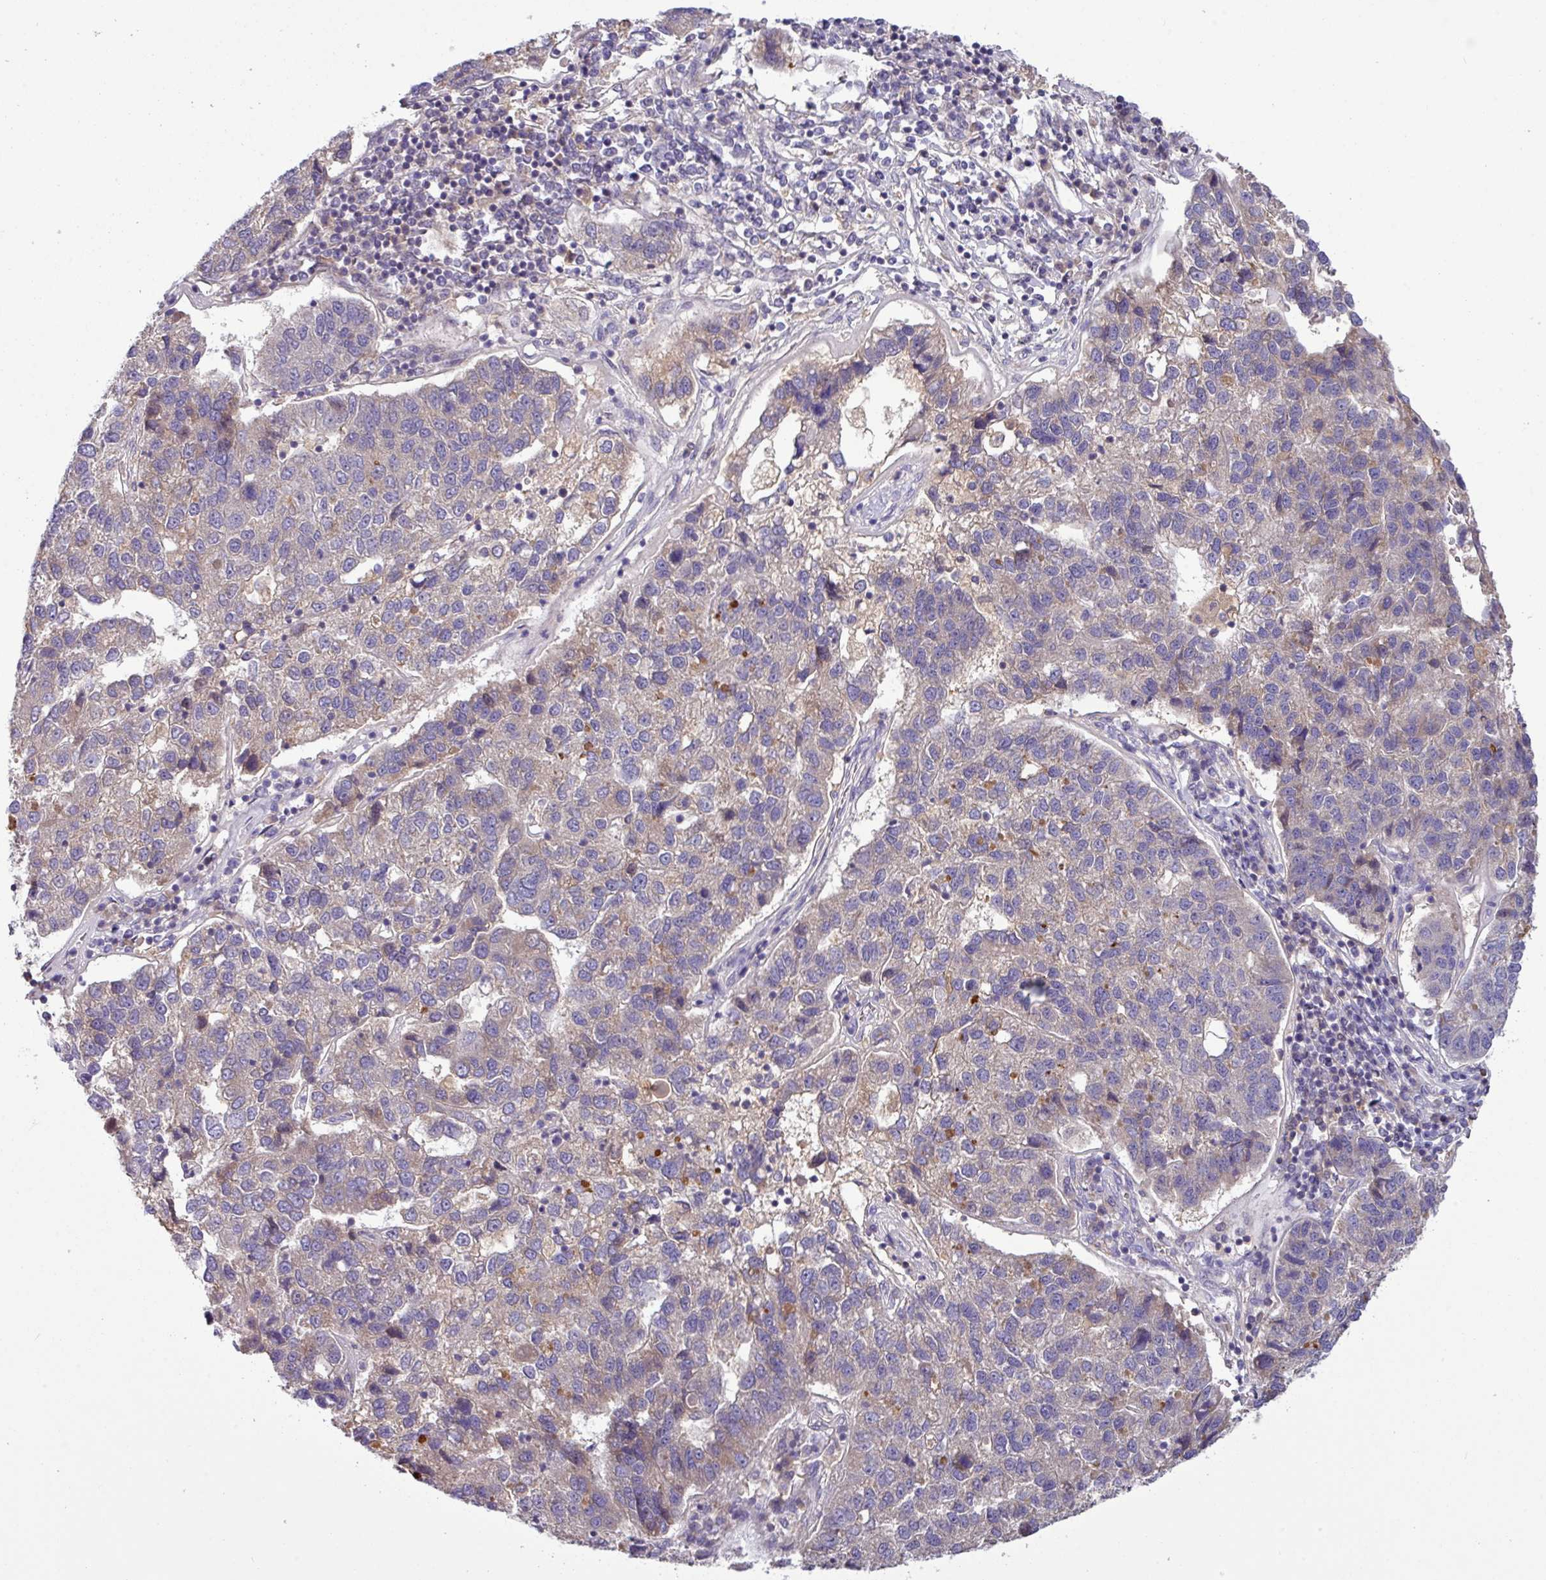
{"staining": {"intensity": "weak", "quantity": "<25%", "location": "cytoplasmic/membranous"}, "tissue": "pancreatic cancer", "cell_type": "Tumor cells", "image_type": "cancer", "snomed": [{"axis": "morphology", "description": "Adenocarcinoma, NOS"}, {"axis": "topography", "description": "Pancreas"}], "caption": "Immunohistochemistry (IHC) micrograph of human pancreatic cancer stained for a protein (brown), which shows no positivity in tumor cells. Brightfield microscopy of immunohistochemistry (IHC) stained with DAB (3,3'-diaminobenzidine) (brown) and hematoxylin (blue), captured at high magnification.", "gene": "TMEM62", "patient": {"sex": "female", "age": 61}}